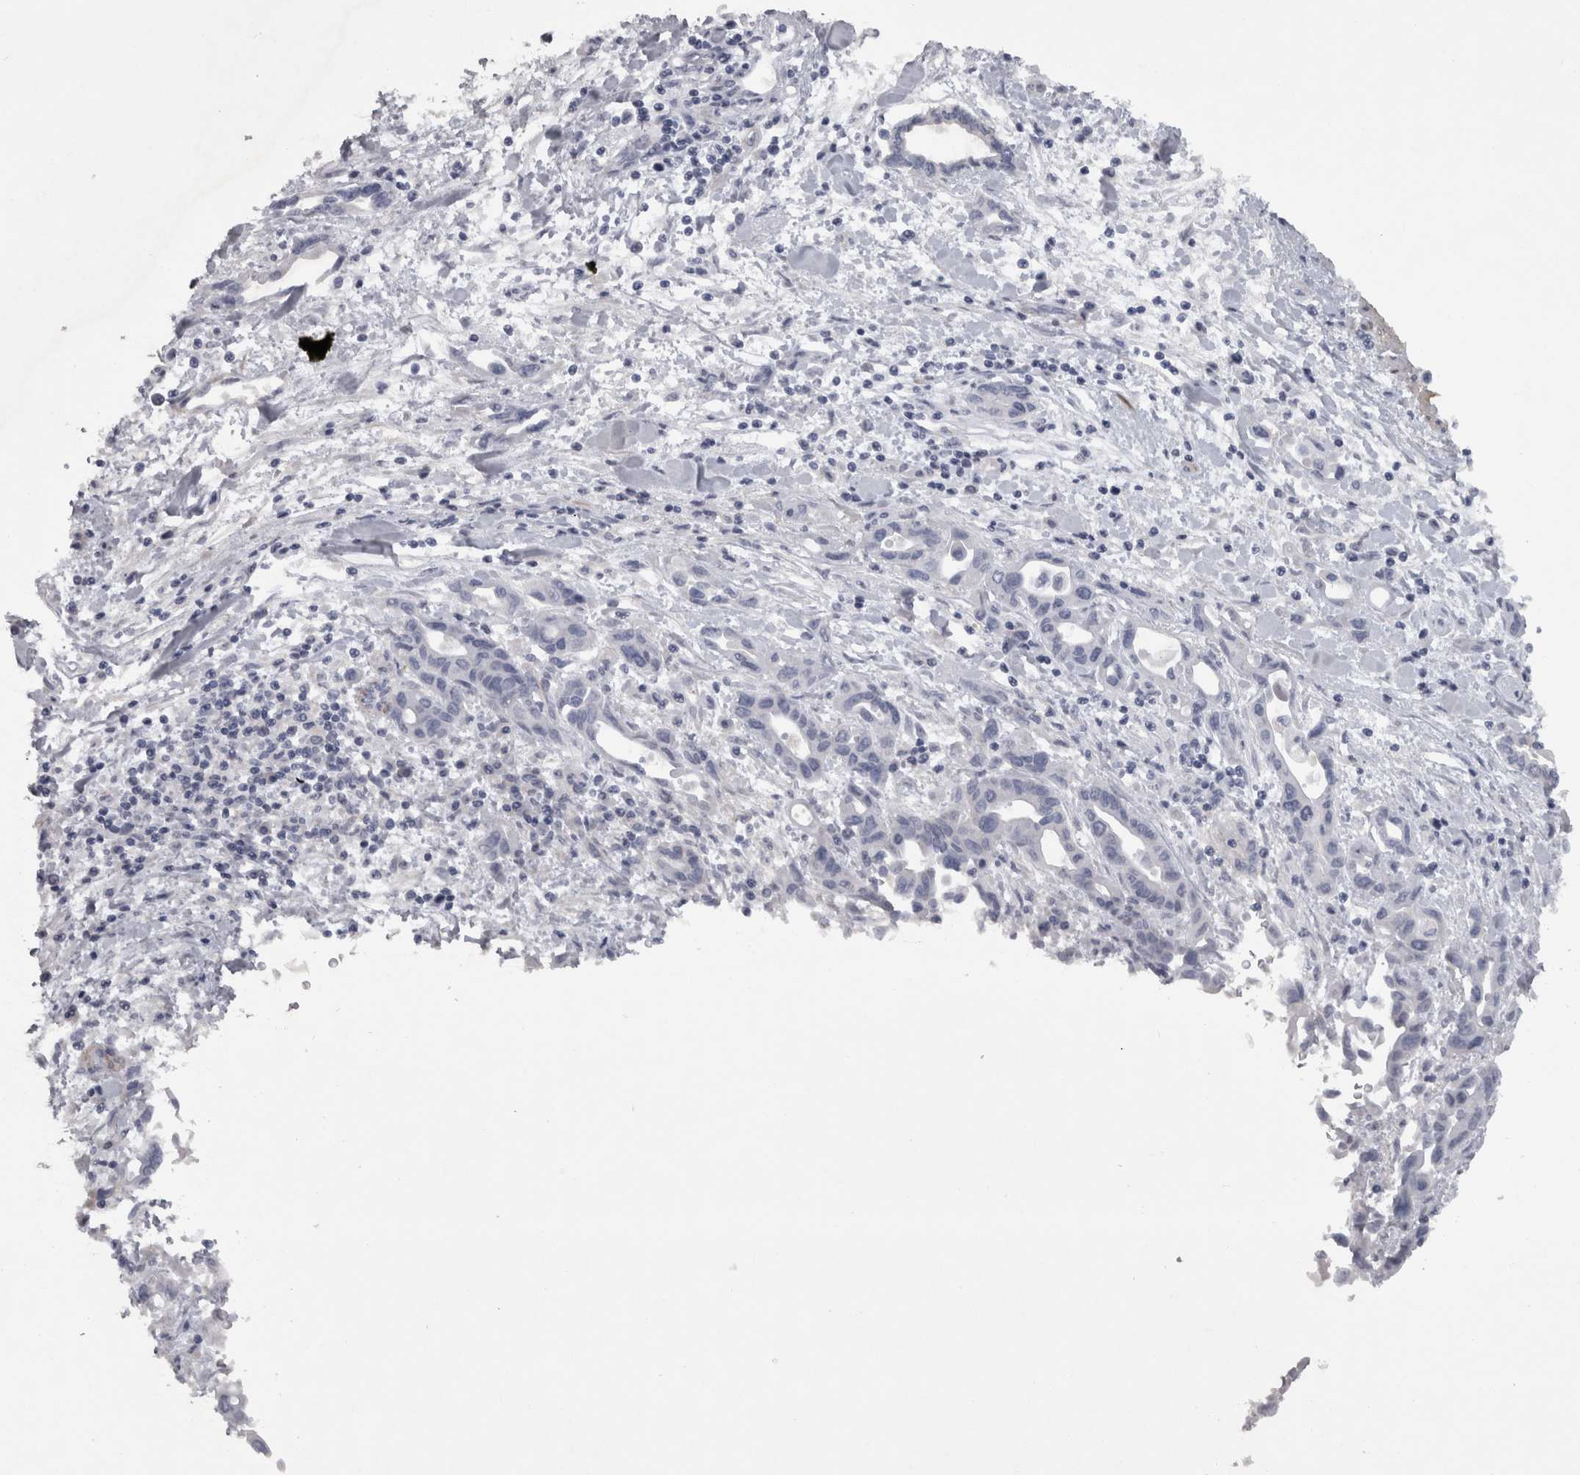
{"staining": {"intensity": "negative", "quantity": "none", "location": "none"}, "tissue": "pancreatic cancer", "cell_type": "Tumor cells", "image_type": "cancer", "snomed": [{"axis": "morphology", "description": "Adenocarcinoma, NOS"}, {"axis": "topography", "description": "Pancreas"}], "caption": "A high-resolution micrograph shows immunohistochemistry (IHC) staining of adenocarcinoma (pancreatic), which displays no significant expression in tumor cells.", "gene": "PPP1R12B", "patient": {"sex": "female", "age": 57}}